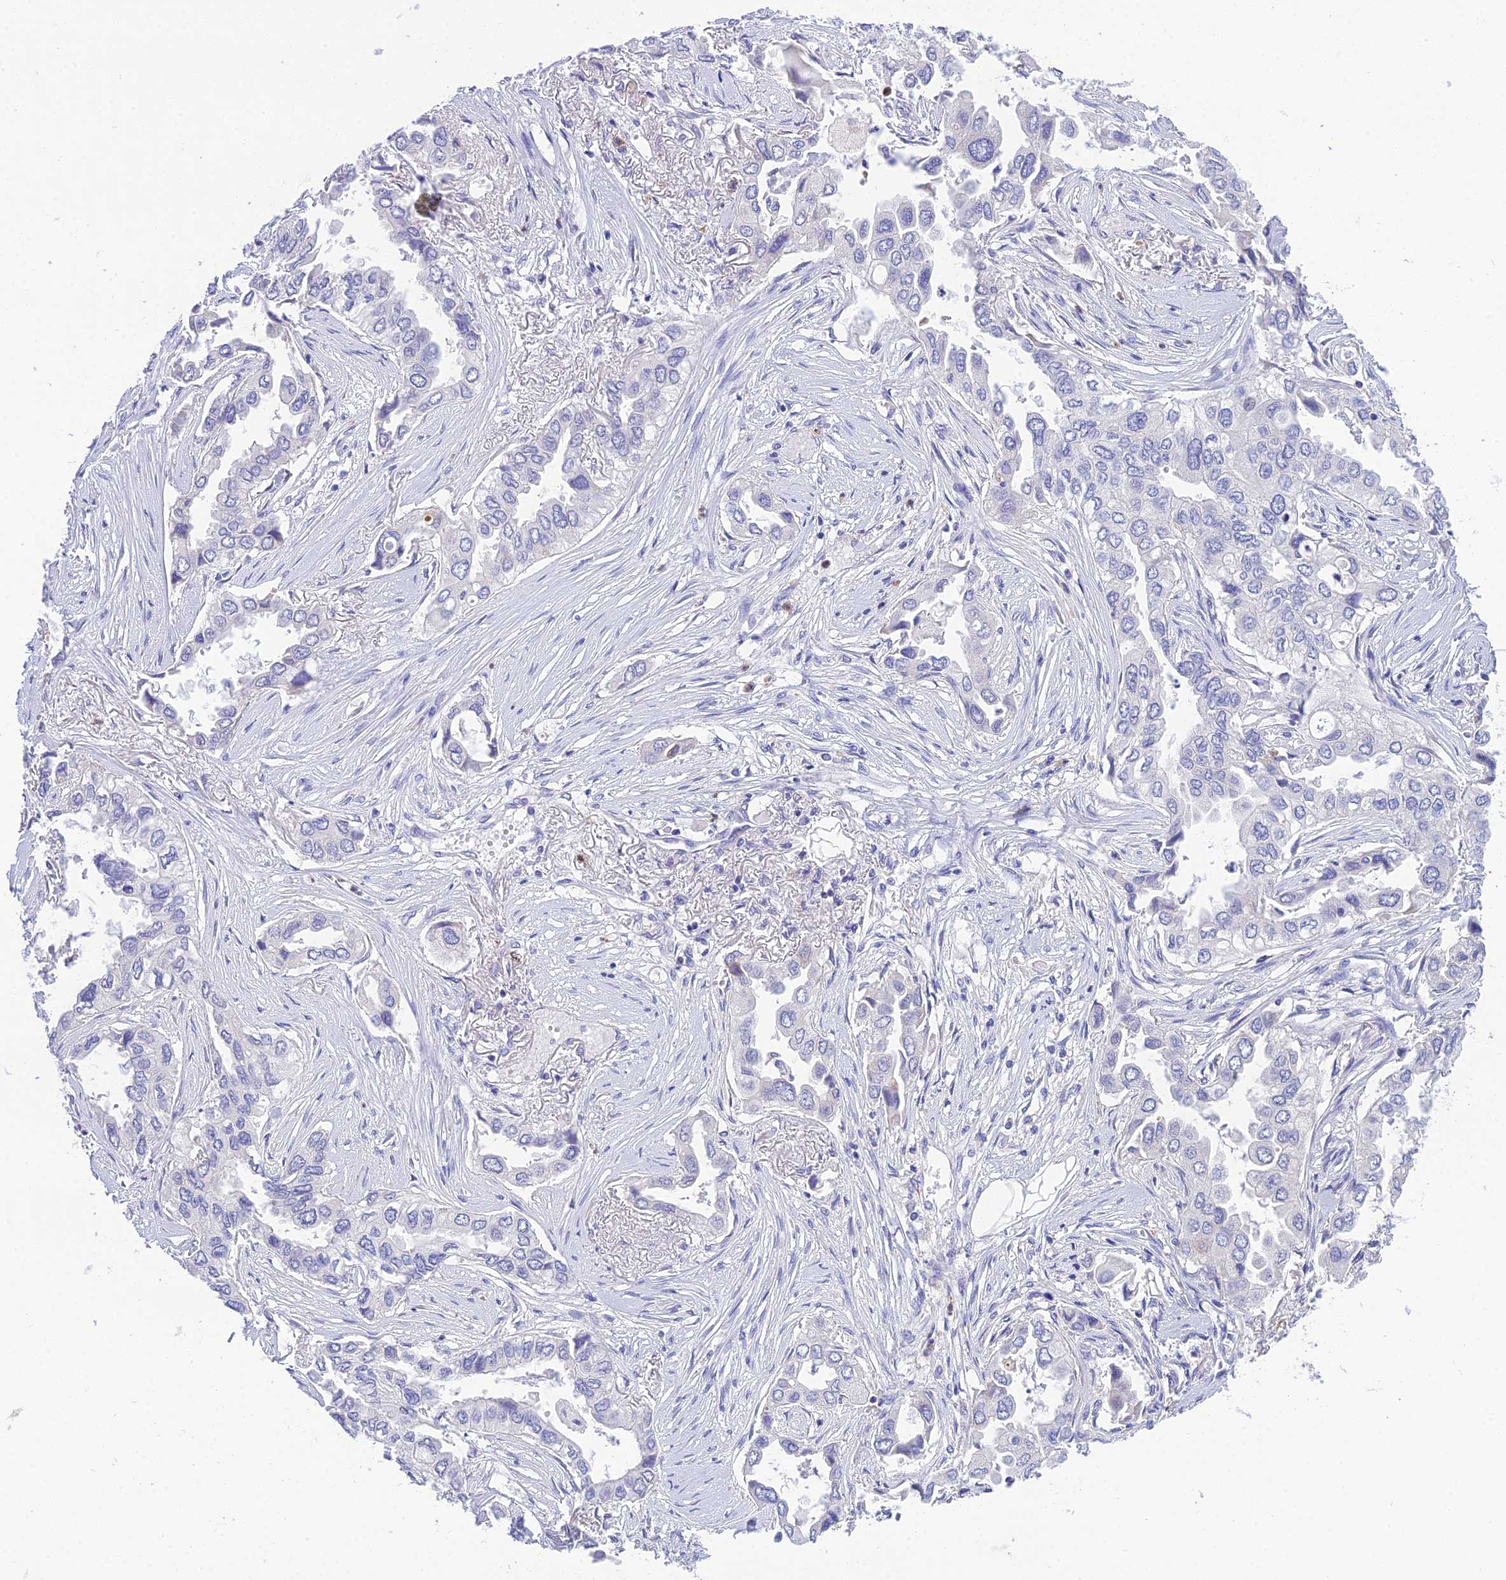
{"staining": {"intensity": "negative", "quantity": "none", "location": "none"}, "tissue": "lung cancer", "cell_type": "Tumor cells", "image_type": "cancer", "snomed": [{"axis": "morphology", "description": "Adenocarcinoma, NOS"}, {"axis": "topography", "description": "Lung"}], "caption": "Histopathology image shows no protein staining in tumor cells of lung adenocarcinoma tissue.", "gene": "KIAA0408", "patient": {"sex": "female", "age": 76}}